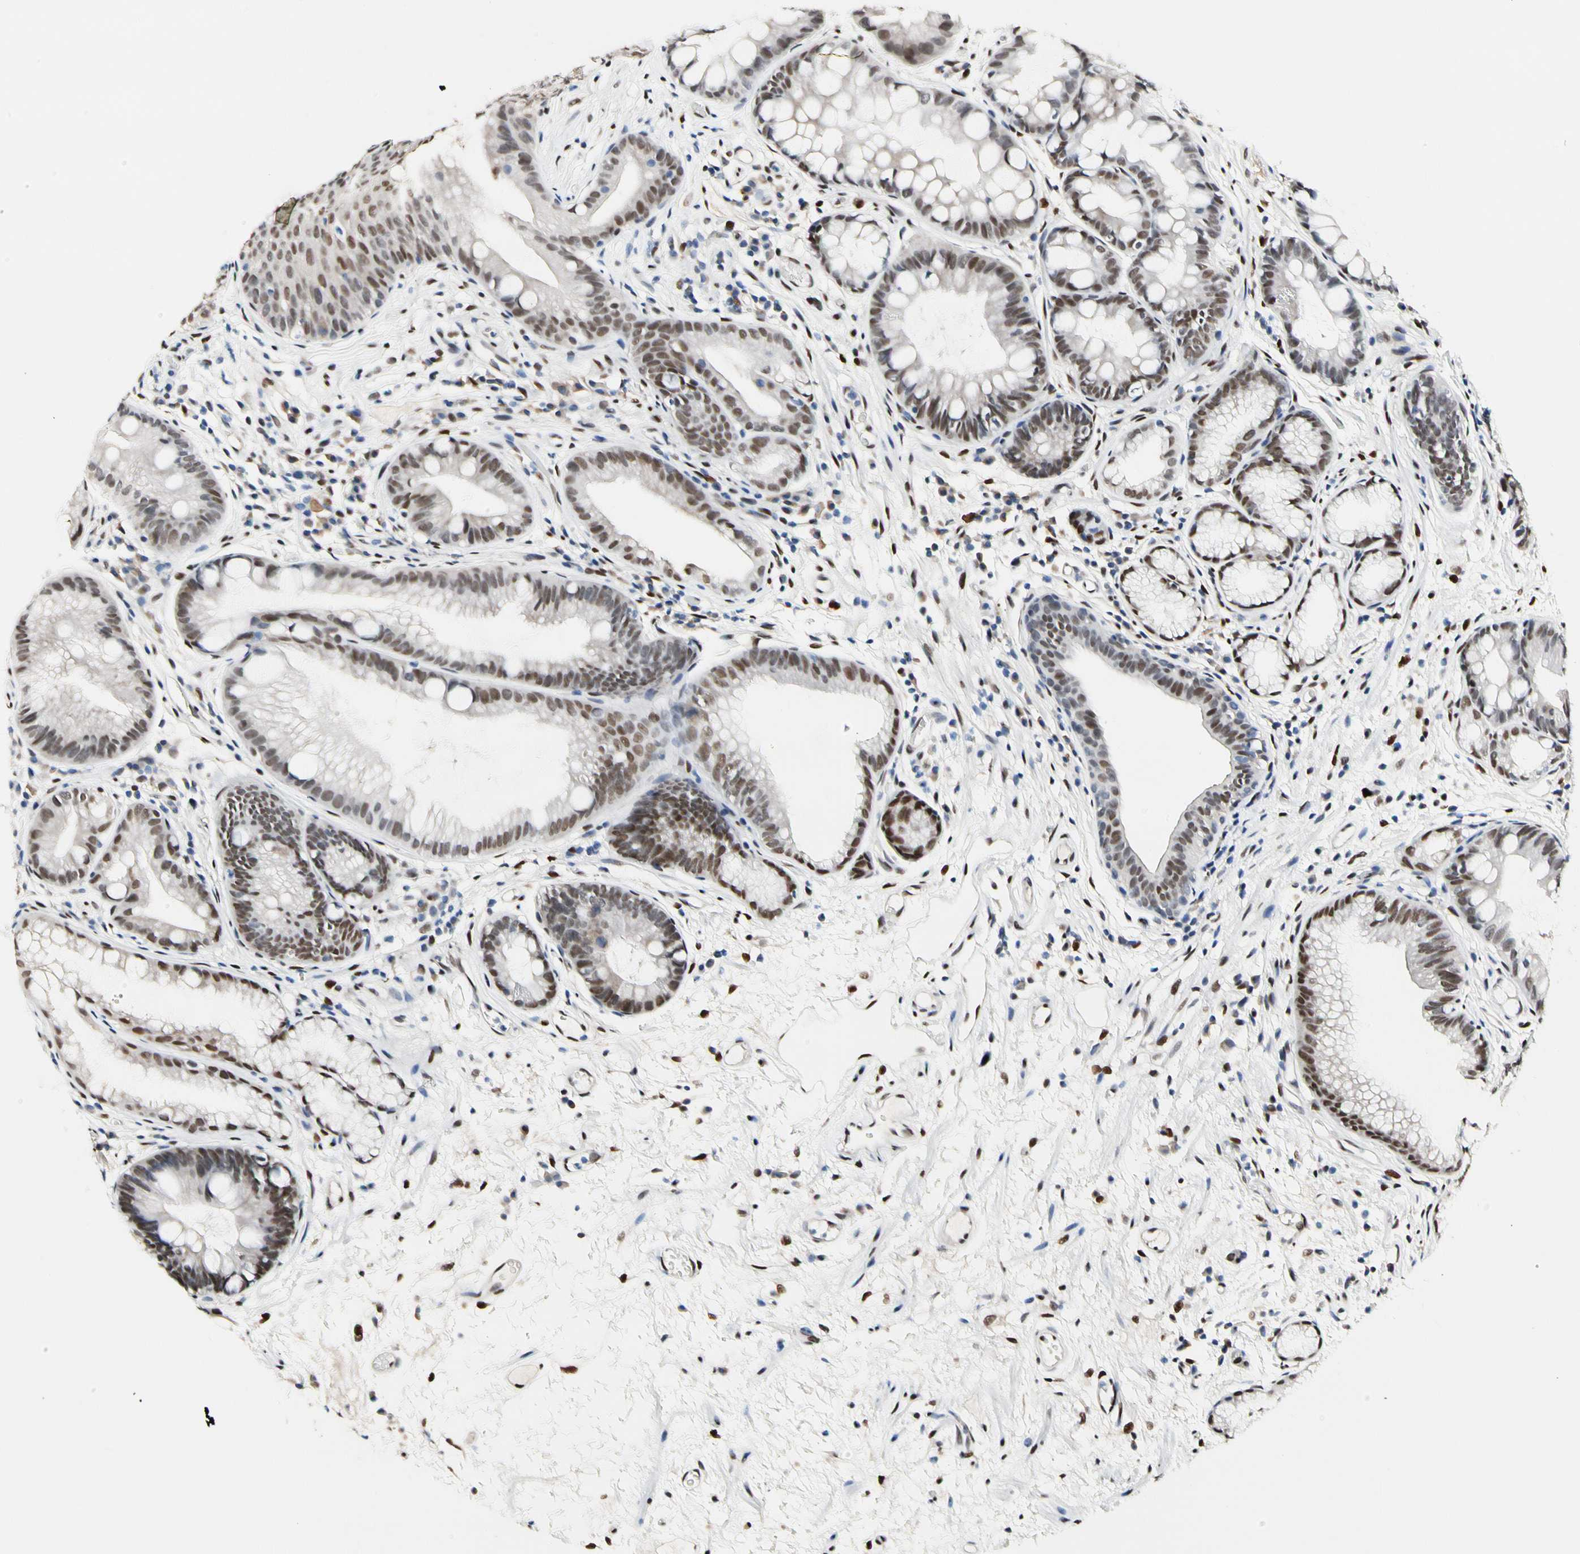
{"staining": {"intensity": "moderate", "quantity": "25%-75%", "location": "nuclear"}, "tissue": "stomach", "cell_type": "Glandular cells", "image_type": "normal", "snomed": [{"axis": "morphology", "description": "Normal tissue, NOS"}, {"axis": "topography", "description": "Stomach, upper"}], "caption": "Immunohistochemical staining of benign stomach shows medium levels of moderate nuclear staining in approximately 25%-75% of glandular cells. The staining is performed using DAB (3,3'-diaminobenzidine) brown chromogen to label protein expression. The nuclei are counter-stained blue using hematoxylin.", "gene": "NFIA", "patient": {"sex": "male", "age": 72}}